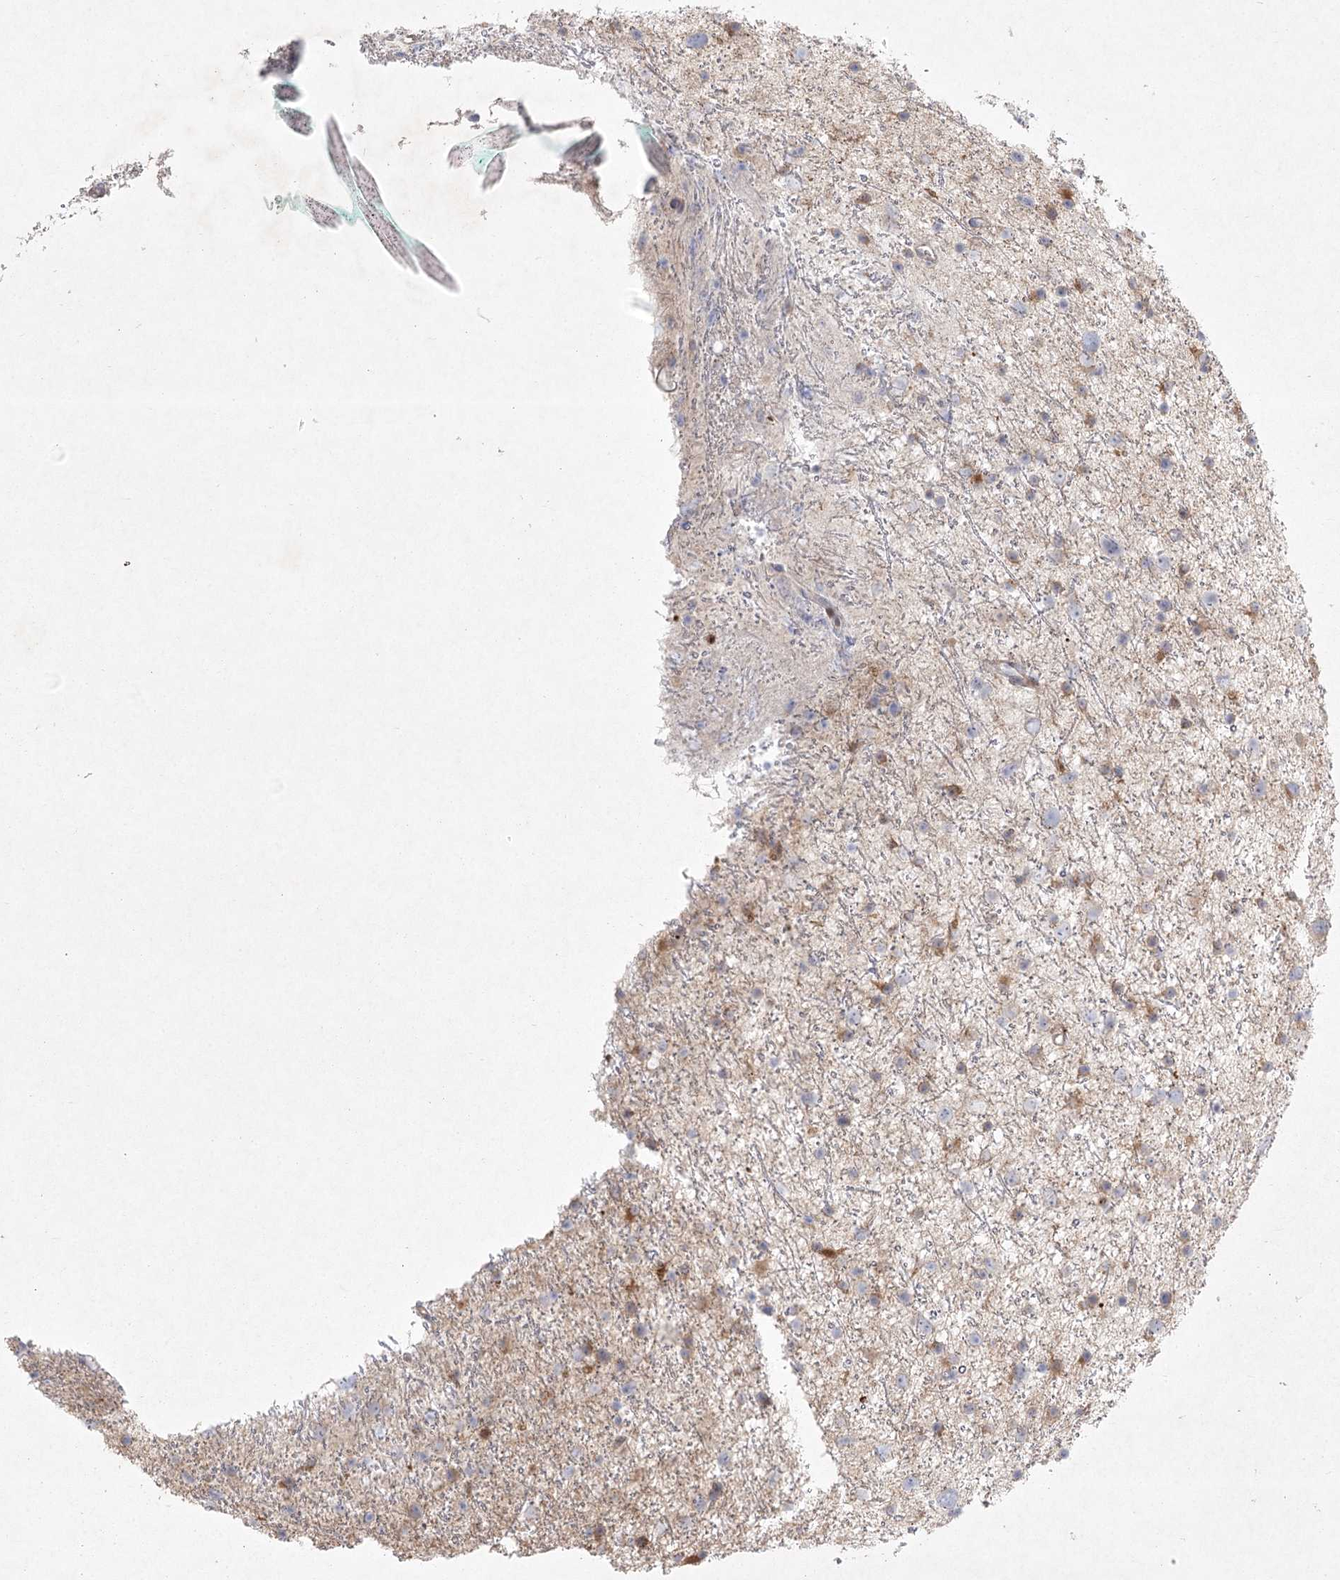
{"staining": {"intensity": "moderate", "quantity": "<25%", "location": "cytoplasmic/membranous"}, "tissue": "glioma", "cell_type": "Tumor cells", "image_type": "cancer", "snomed": [{"axis": "morphology", "description": "Glioma, malignant, Low grade"}, {"axis": "topography", "description": "Cerebral cortex"}], "caption": "Protein staining of glioma tissue displays moderate cytoplasmic/membranous expression in about <25% of tumor cells.", "gene": "FAM110C", "patient": {"sex": "female", "age": 39}}